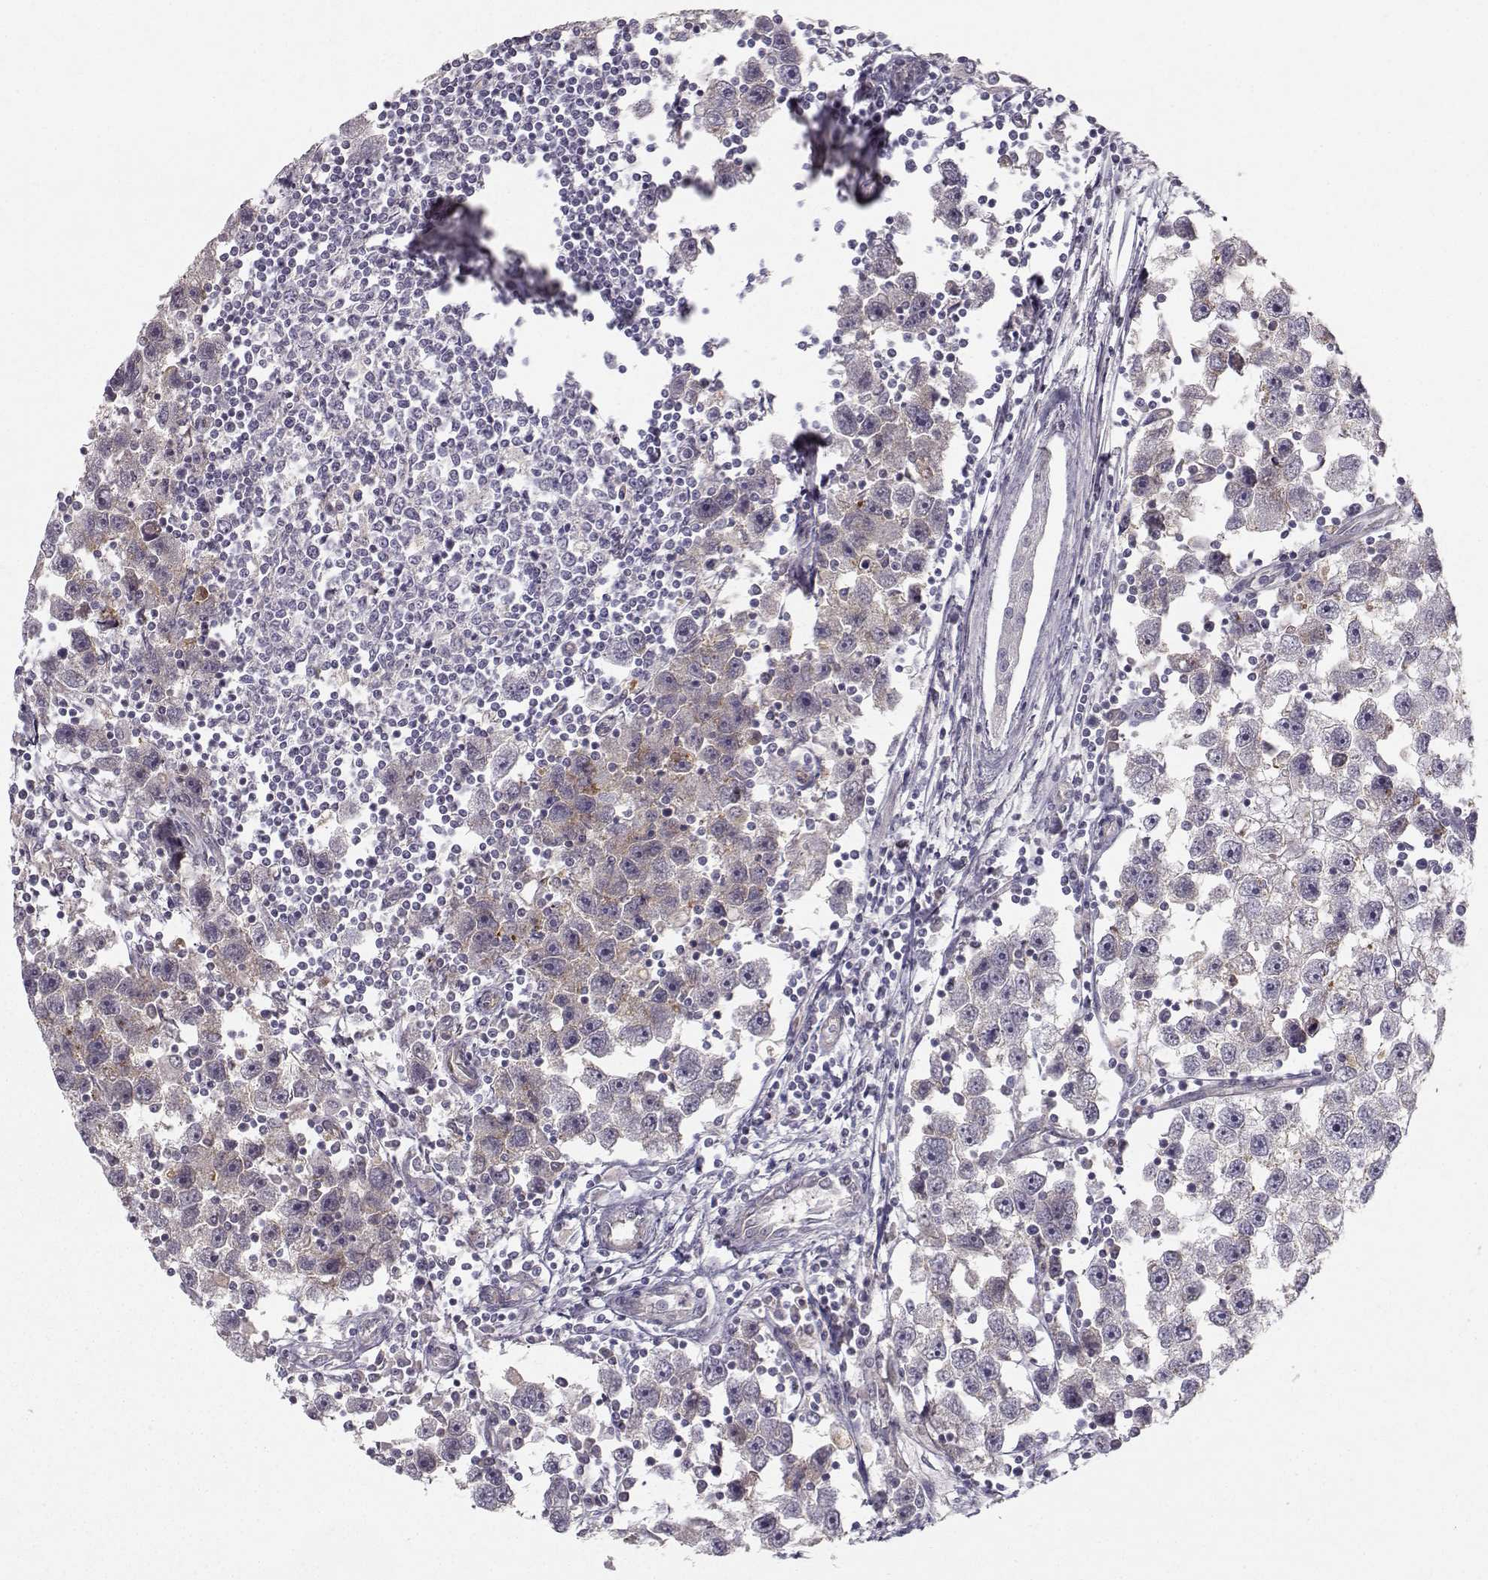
{"staining": {"intensity": "weak", "quantity": "<25%", "location": "cytoplasmic/membranous"}, "tissue": "testis cancer", "cell_type": "Tumor cells", "image_type": "cancer", "snomed": [{"axis": "morphology", "description": "Seminoma, NOS"}, {"axis": "topography", "description": "Testis"}], "caption": "Tumor cells show no significant protein expression in testis cancer.", "gene": "OPRD1", "patient": {"sex": "male", "age": 30}}